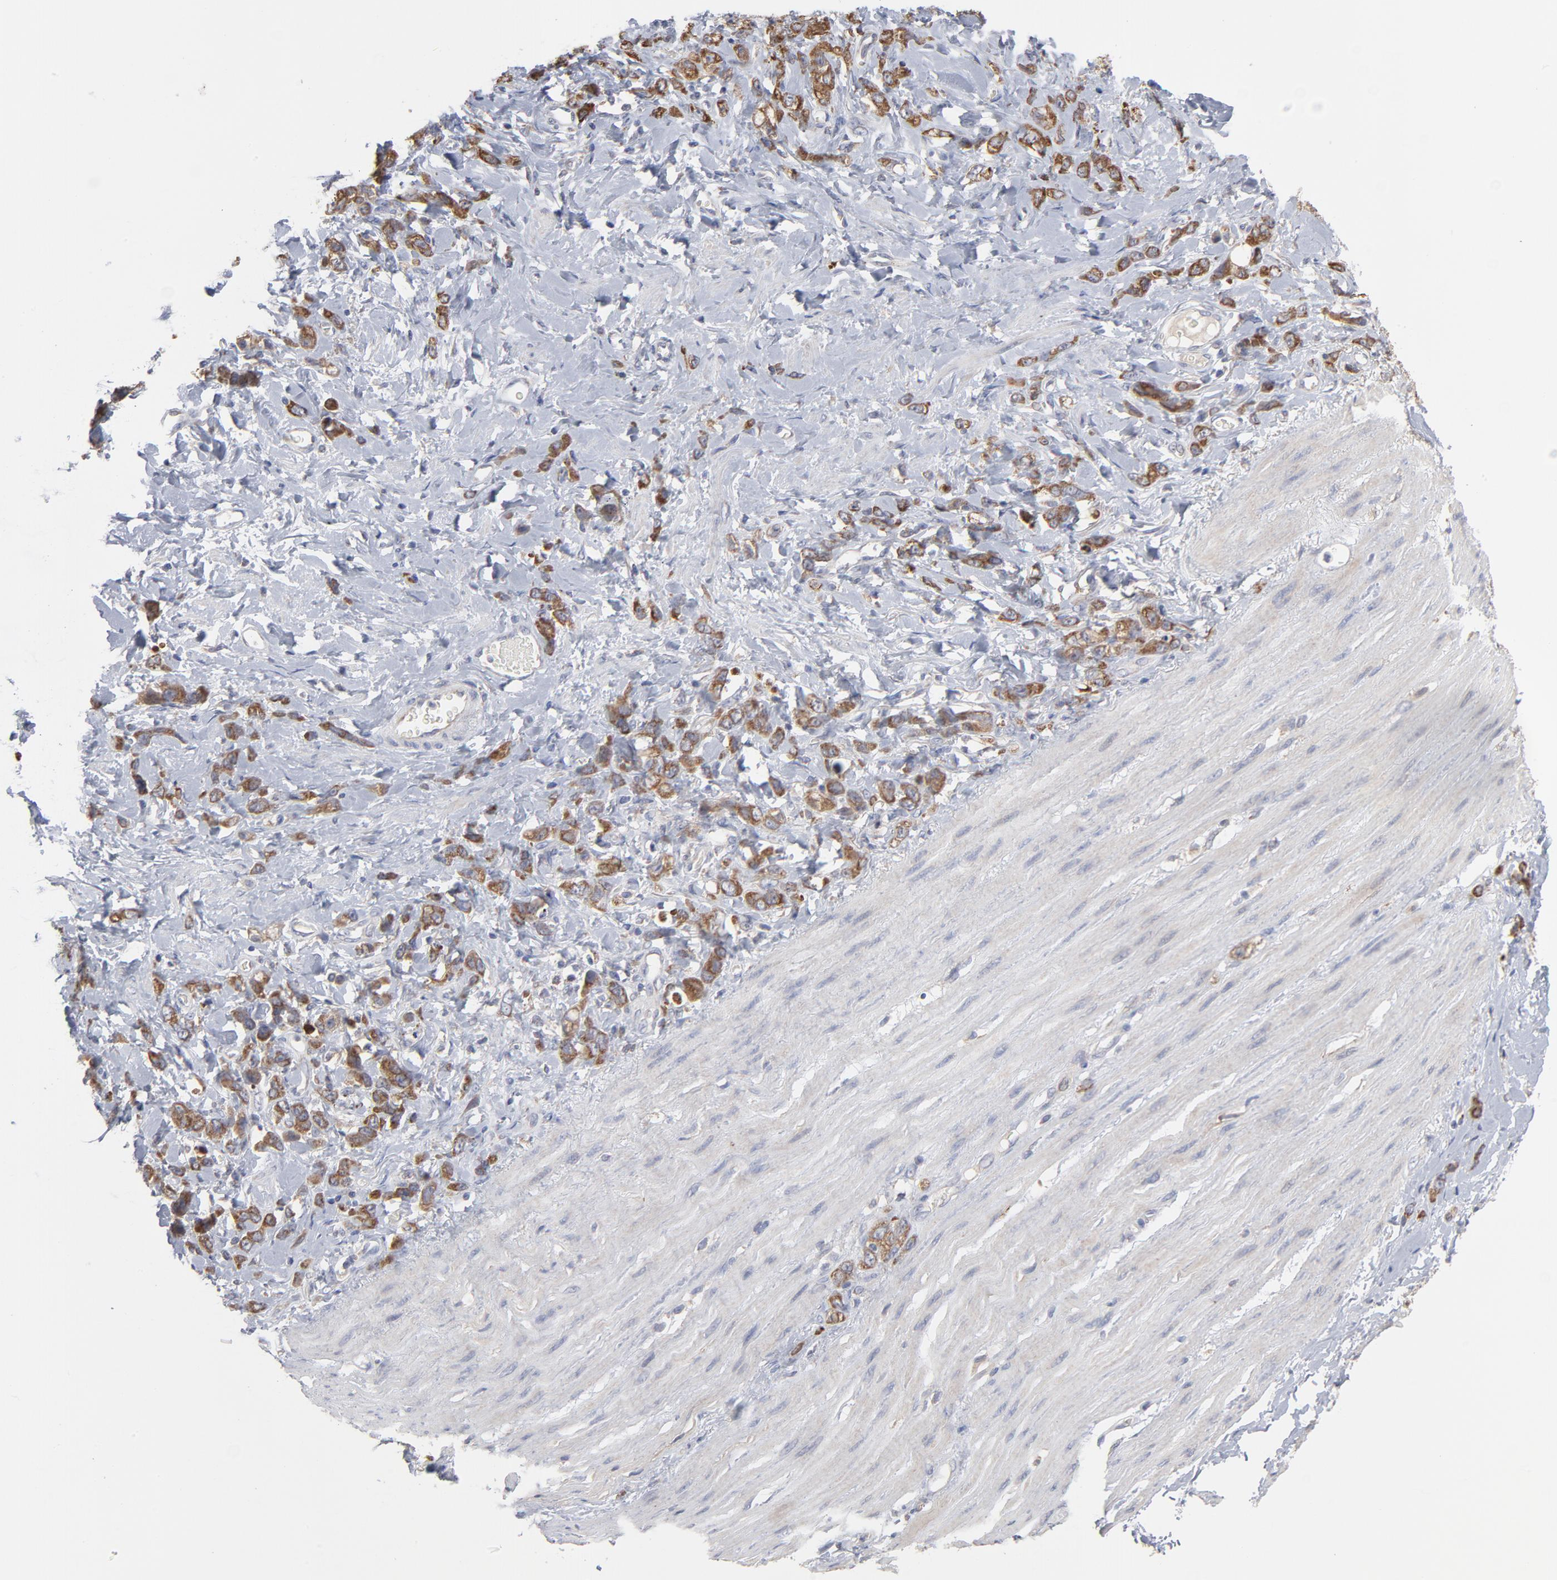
{"staining": {"intensity": "moderate", "quantity": ">75%", "location": "cytoplasmic/membranous"}, "tissue": "stomach cancer", "cell_type": "Tumor cells", "image_type": "cancer", "snomed": [{"axis": "morphology", "description": "Normal tissue, NOS"}, {"axis": "morphology", "description": "Adenocarcinoma, NOS"}, {"axis": "topography", "description": "Stomach"}], "caption": "Stomach cancer (adenocarcinoma) tissue displays moderate cytoplasmic/membranous staining in about >75% of tumor cells", "gene": "PPFIBP2", "patient": {"sex": "male", "age": 82}}